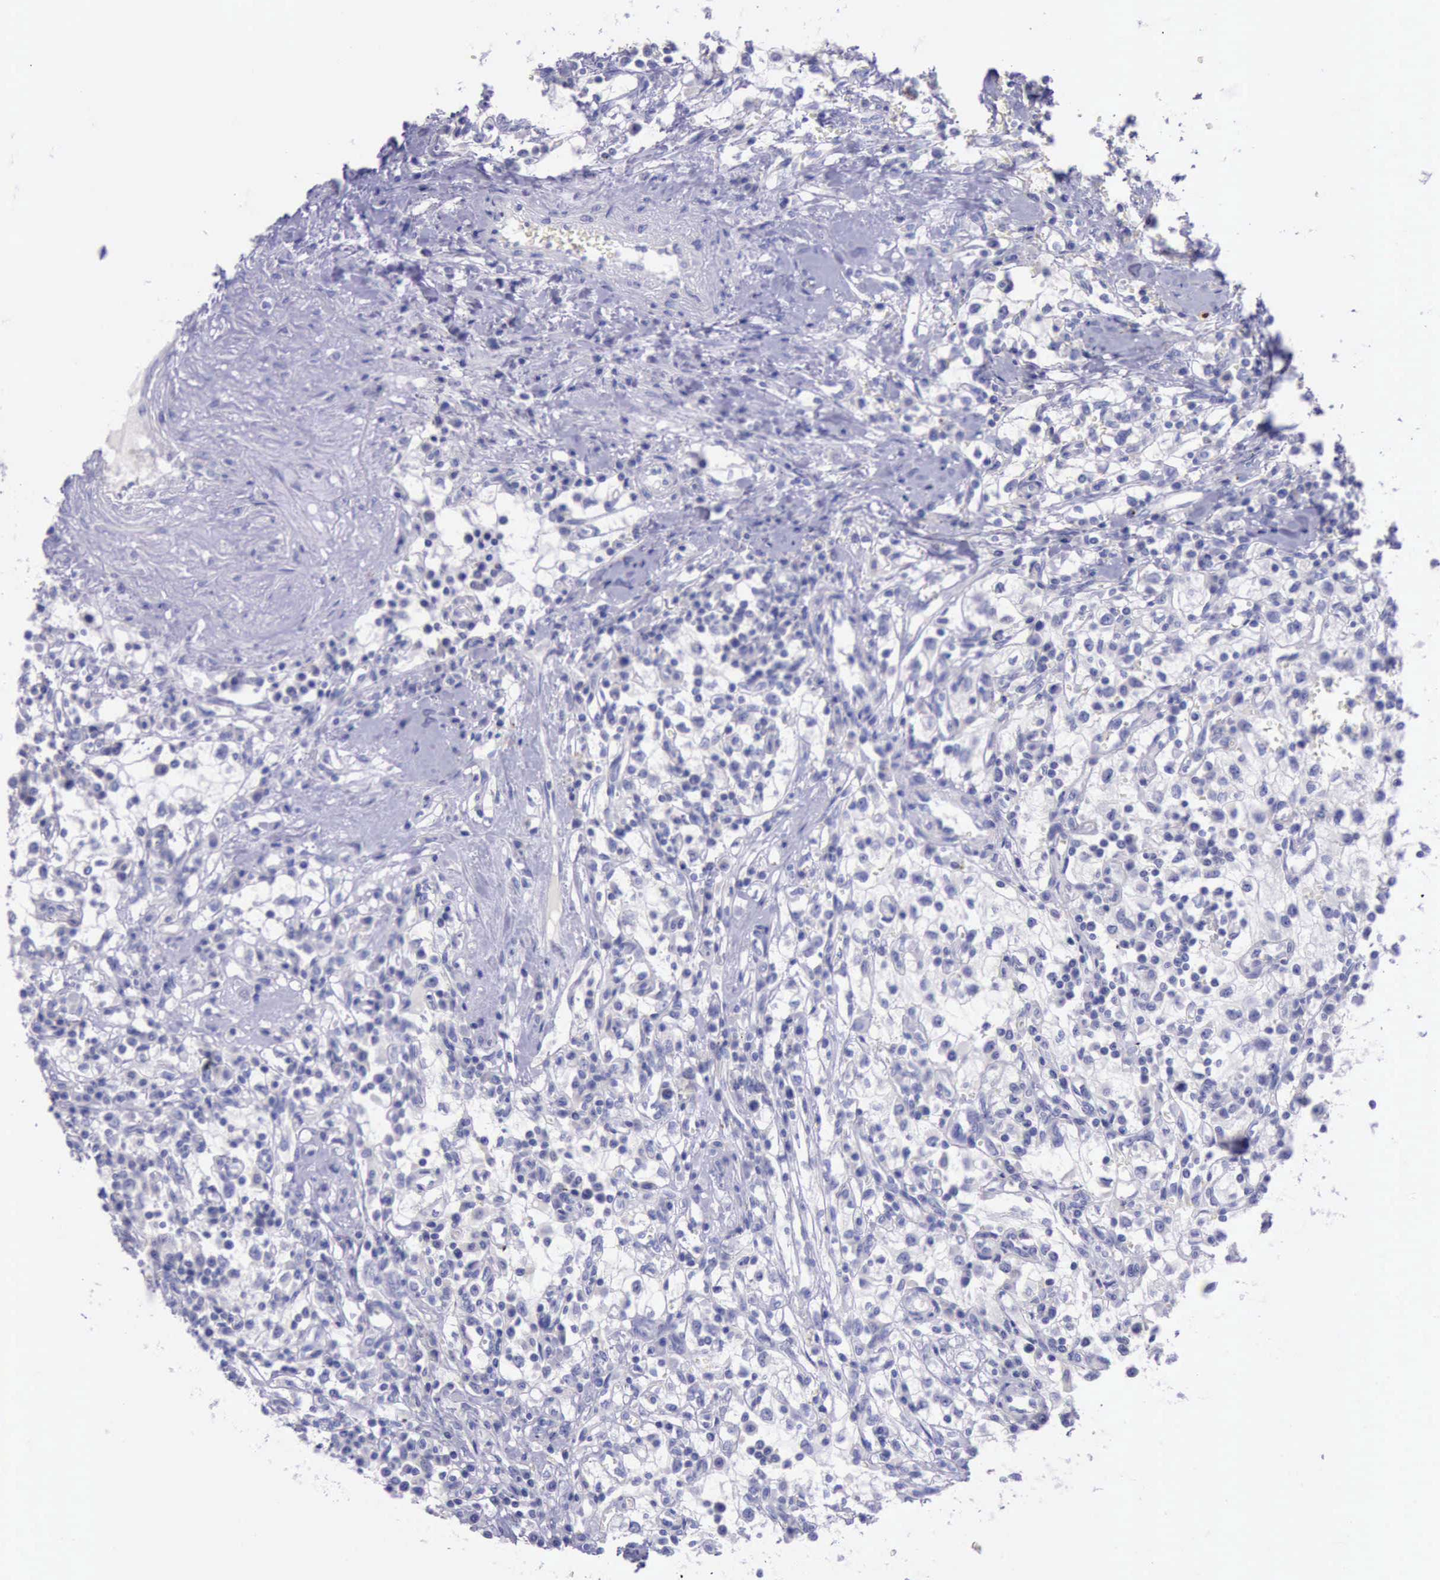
{"staining": {"intensity": "negative", "quantity": "none", "location": "none"}, "tissue": "renal cancer", "cell_type": "Tumor cells", "image_type": "cancer", "snomed": [{"axis": "morphology", "description": "Adenocarcinoma, NOS"}, {"axis": "topography", "description": "Kidney"}], "caption": "Renal cancer was stained to show a protein in brown. There is no significant staining in tumor cells. Brightfield microscopy of IHC stained with DAB (3,3'-diaminobenzidine) (brown) and hematoxylin (blue), captured at high magnification.", "gene": "LRFN5", "patient": {"sex": "male", "age": 82}}